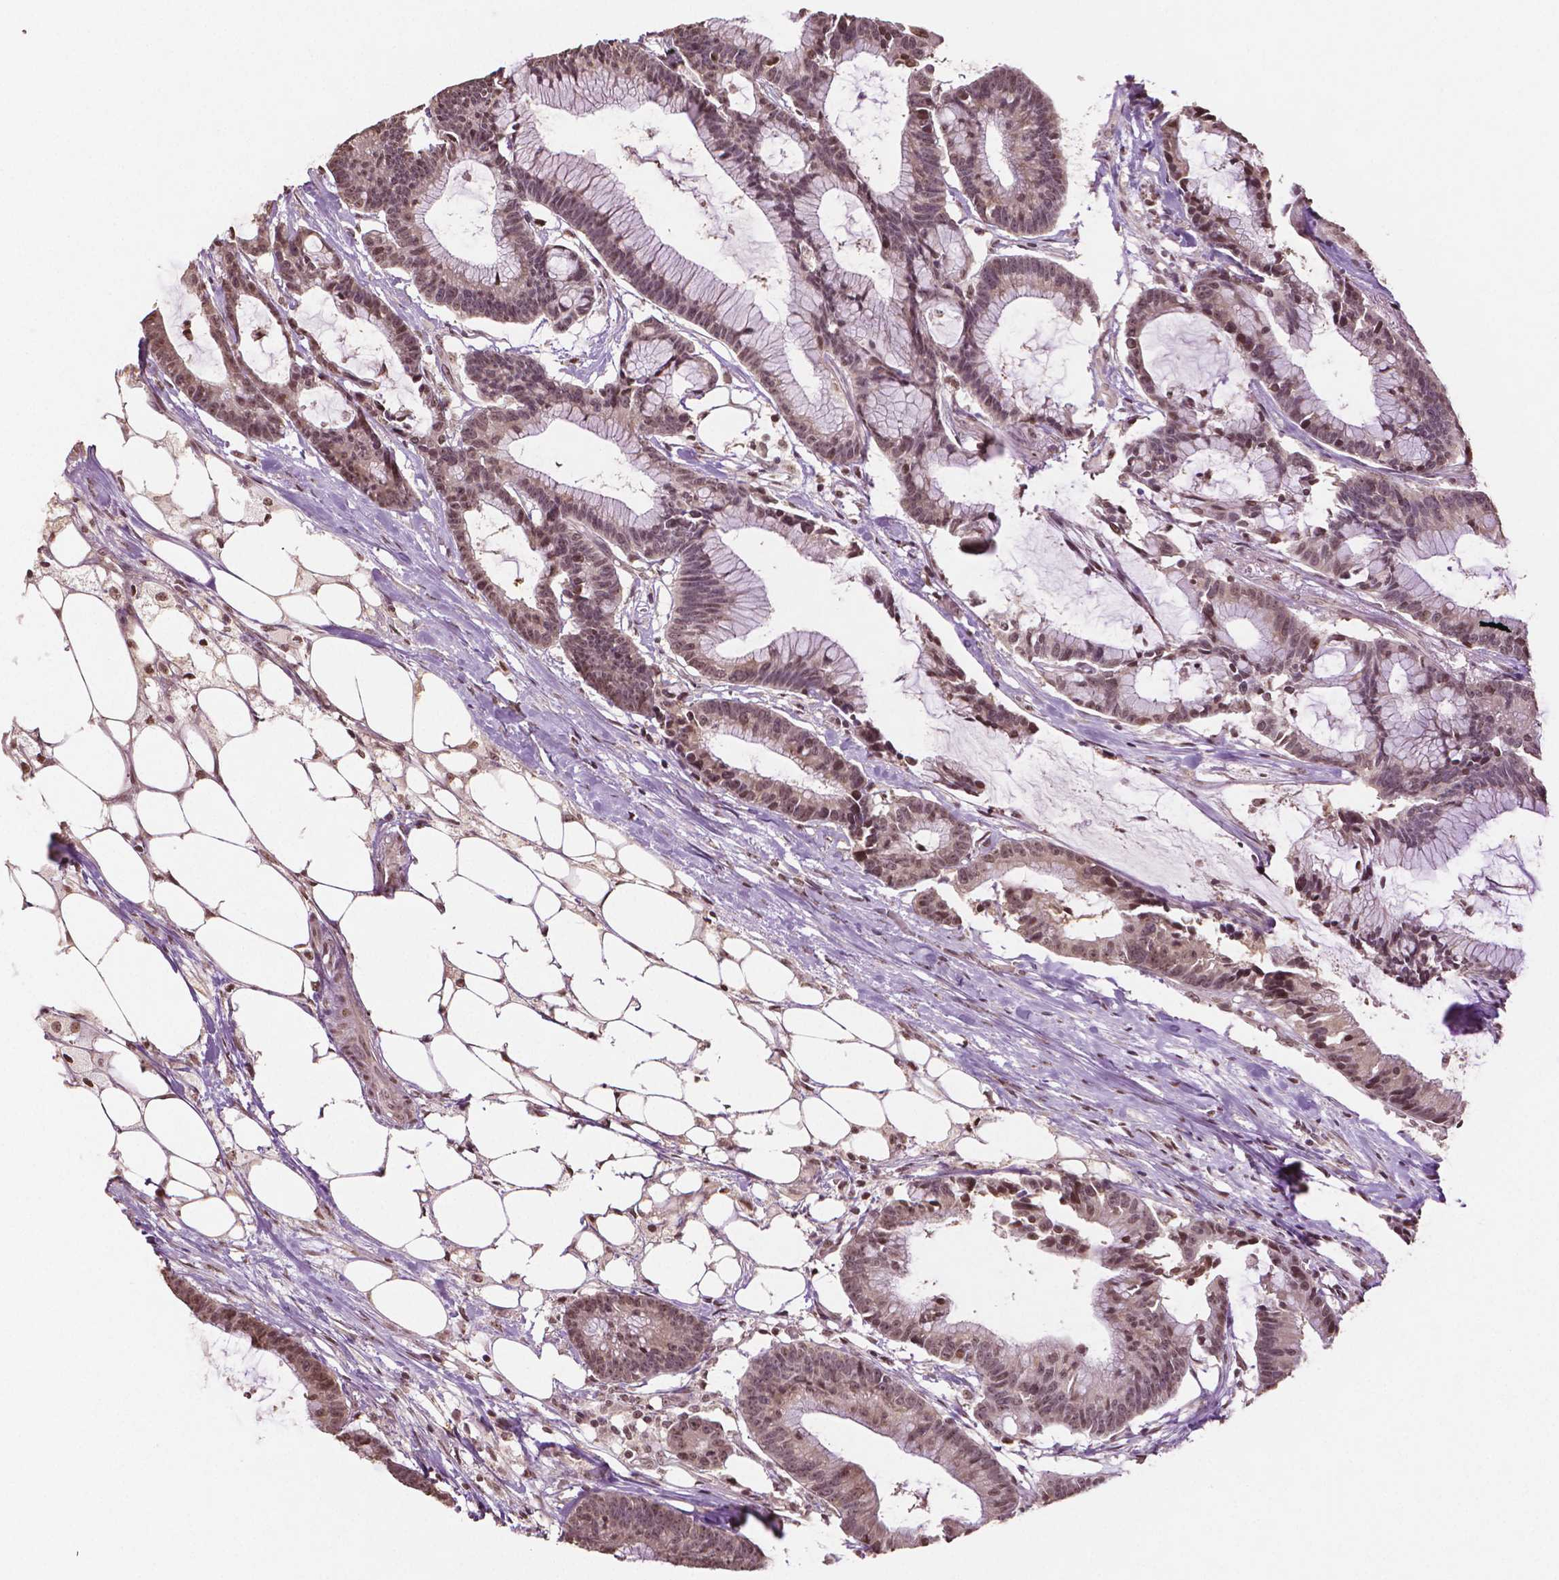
{"staining": {"intensity": "moderate", "quantity": ">75%", "location": "nuclear"}, "tissue": "colorectal cancer", "cell_type": "Tumor cells", "image_type": "cancer", "snomed": [{"axis": "morphology", "description": "Adenocarcinoma, NOS"}, {"axis": "topography", "description": "Colon"}], "caption": "High-power microscopy captured an immunohistochemistry (IHC) photomicrograph of colorectal cancer, revealing moderate nuclear expression in about >75% of tumor cells.", "gene": "DEK", "patient": {"sex": "female", "age": 78}}